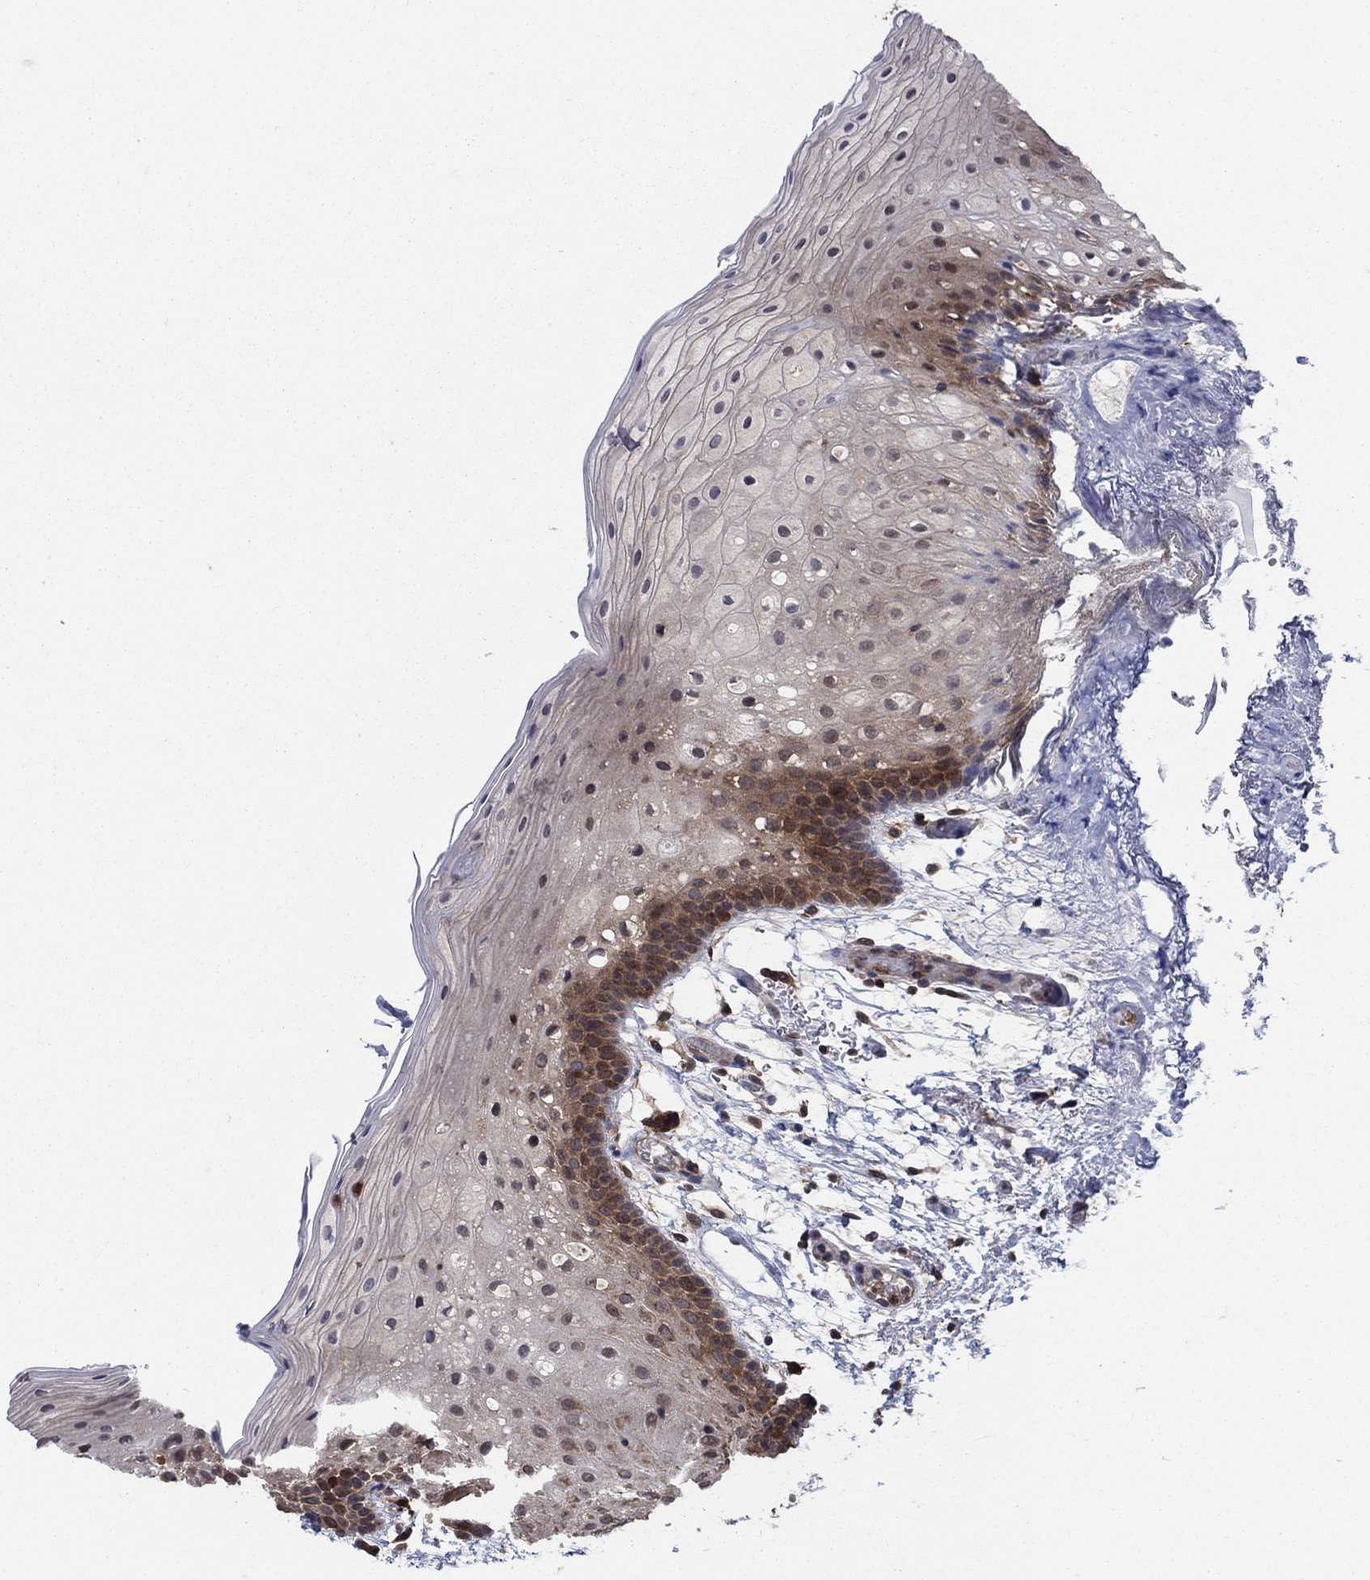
{"staining": {"intensity": "moderate", "quantity": "<25%", "location": "cytoplasmic/membranous"}, "tissue": "oral mucosa", "cell_type": "Squamous epithelial cells", "image_type": "normal", "snomed": [{"axis": "morphology", "description": "Normal tissue, NOS"}, {"axis": "topography", "description": "Oral tissue"}, {"axis": "topography", "description": "Tounge, NOS"}], "caption": "Squamous epithelial cells demonstrate low levels of moderate cytoplasmic/membranous staining in about <25% of cells in benign oral mucosa.", "gene": "CACYBP", "patient": {"sex": "female", "age": 83}}